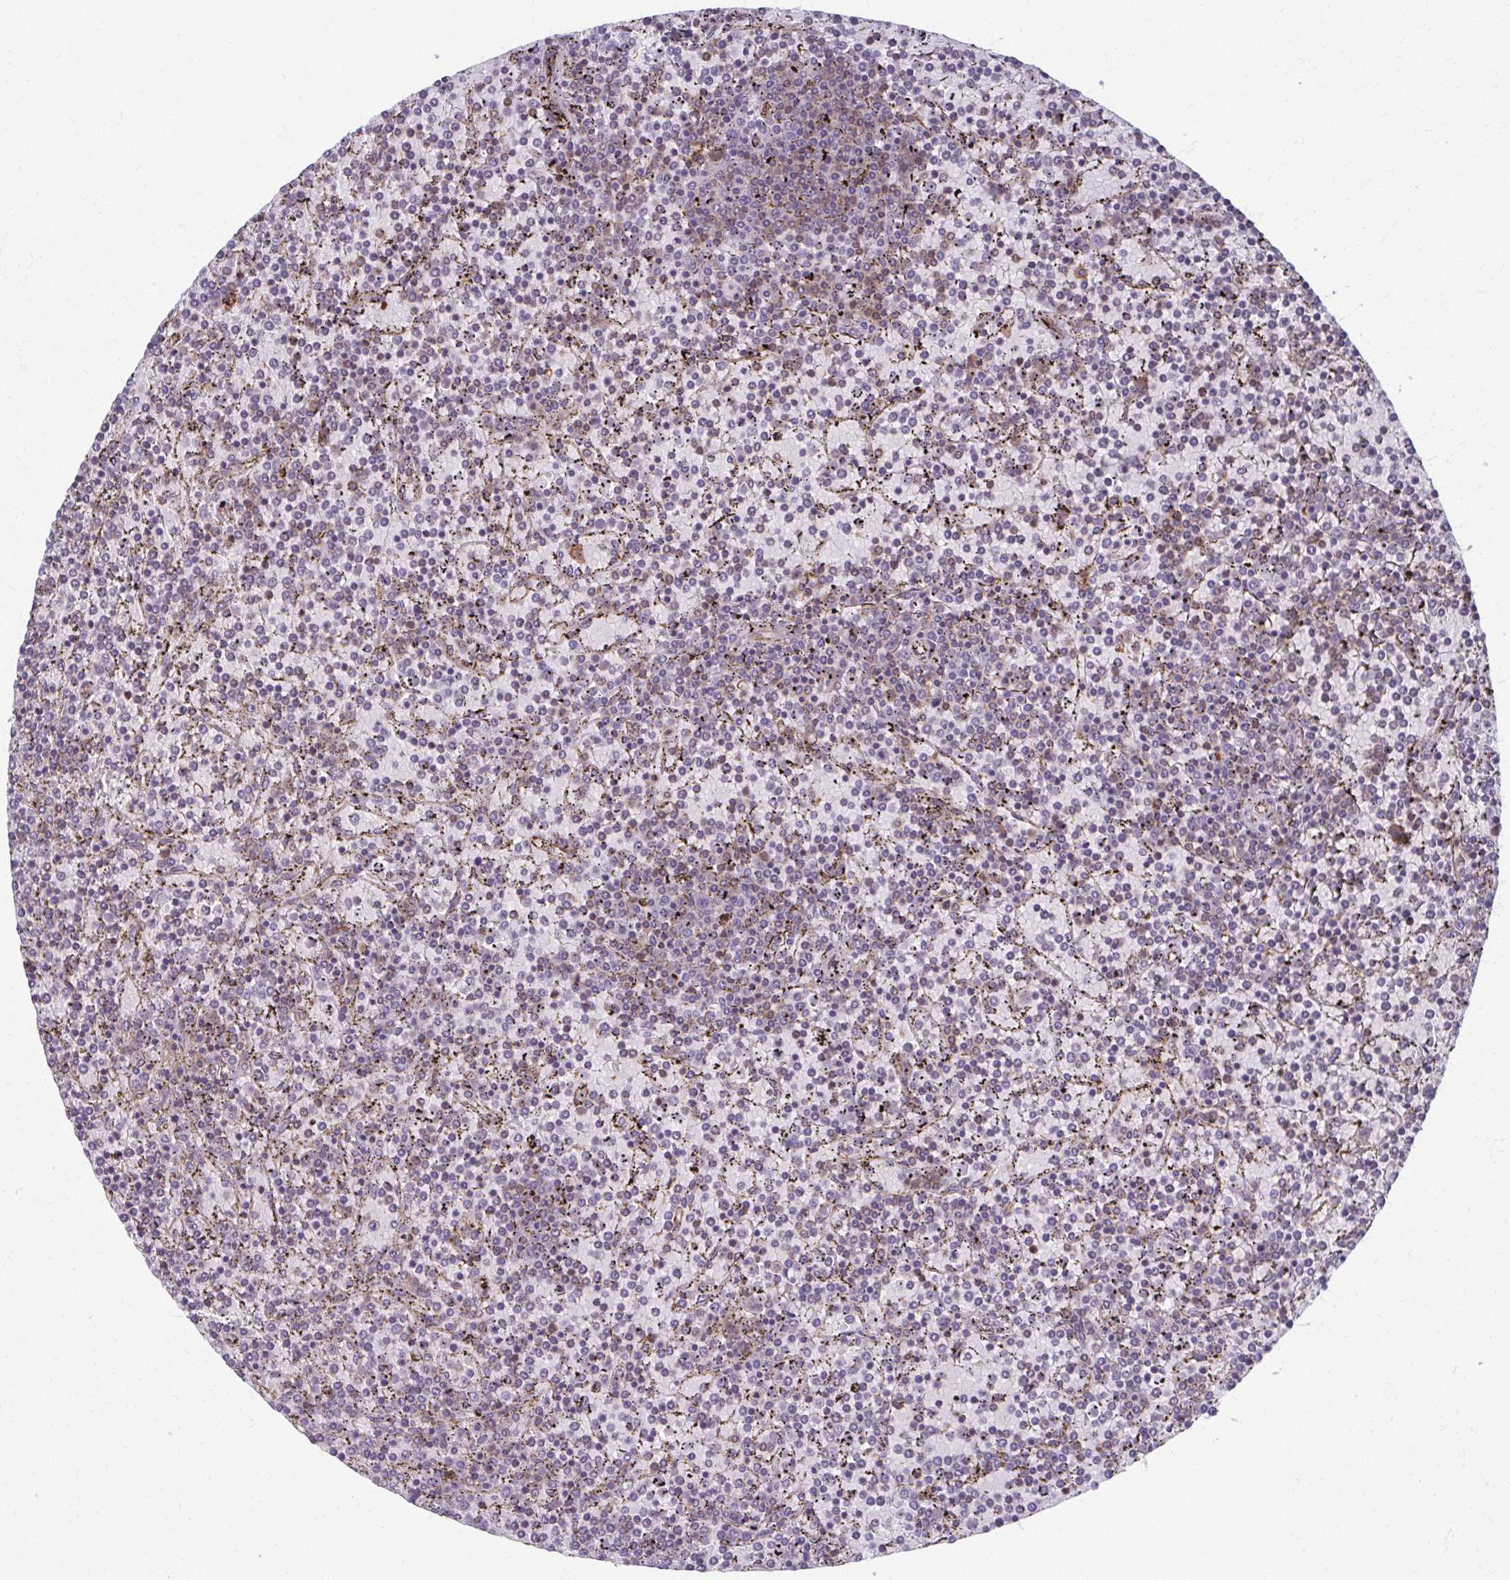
{"staining": {"intensity": "negative", "quantity": "none", "location": "none"}, "tissue": "lymphoma", "cell_type": "Tumor cells", "image_type": "cancer", "snomed": [{"axis": "morphology", "description": "Malignant lymphoma, non-Hodgkin's type, Low grade"}, {"axis": "topography", "description": "Spleen"}], "caption": "Malignant lymphoma, non-Hodgkin's type (low-grade) was stained to show a protein in brown. There is no significant expression in tumor cells.", "gene": "EID2B", "patient": {"sex": "female", "age": 77}}